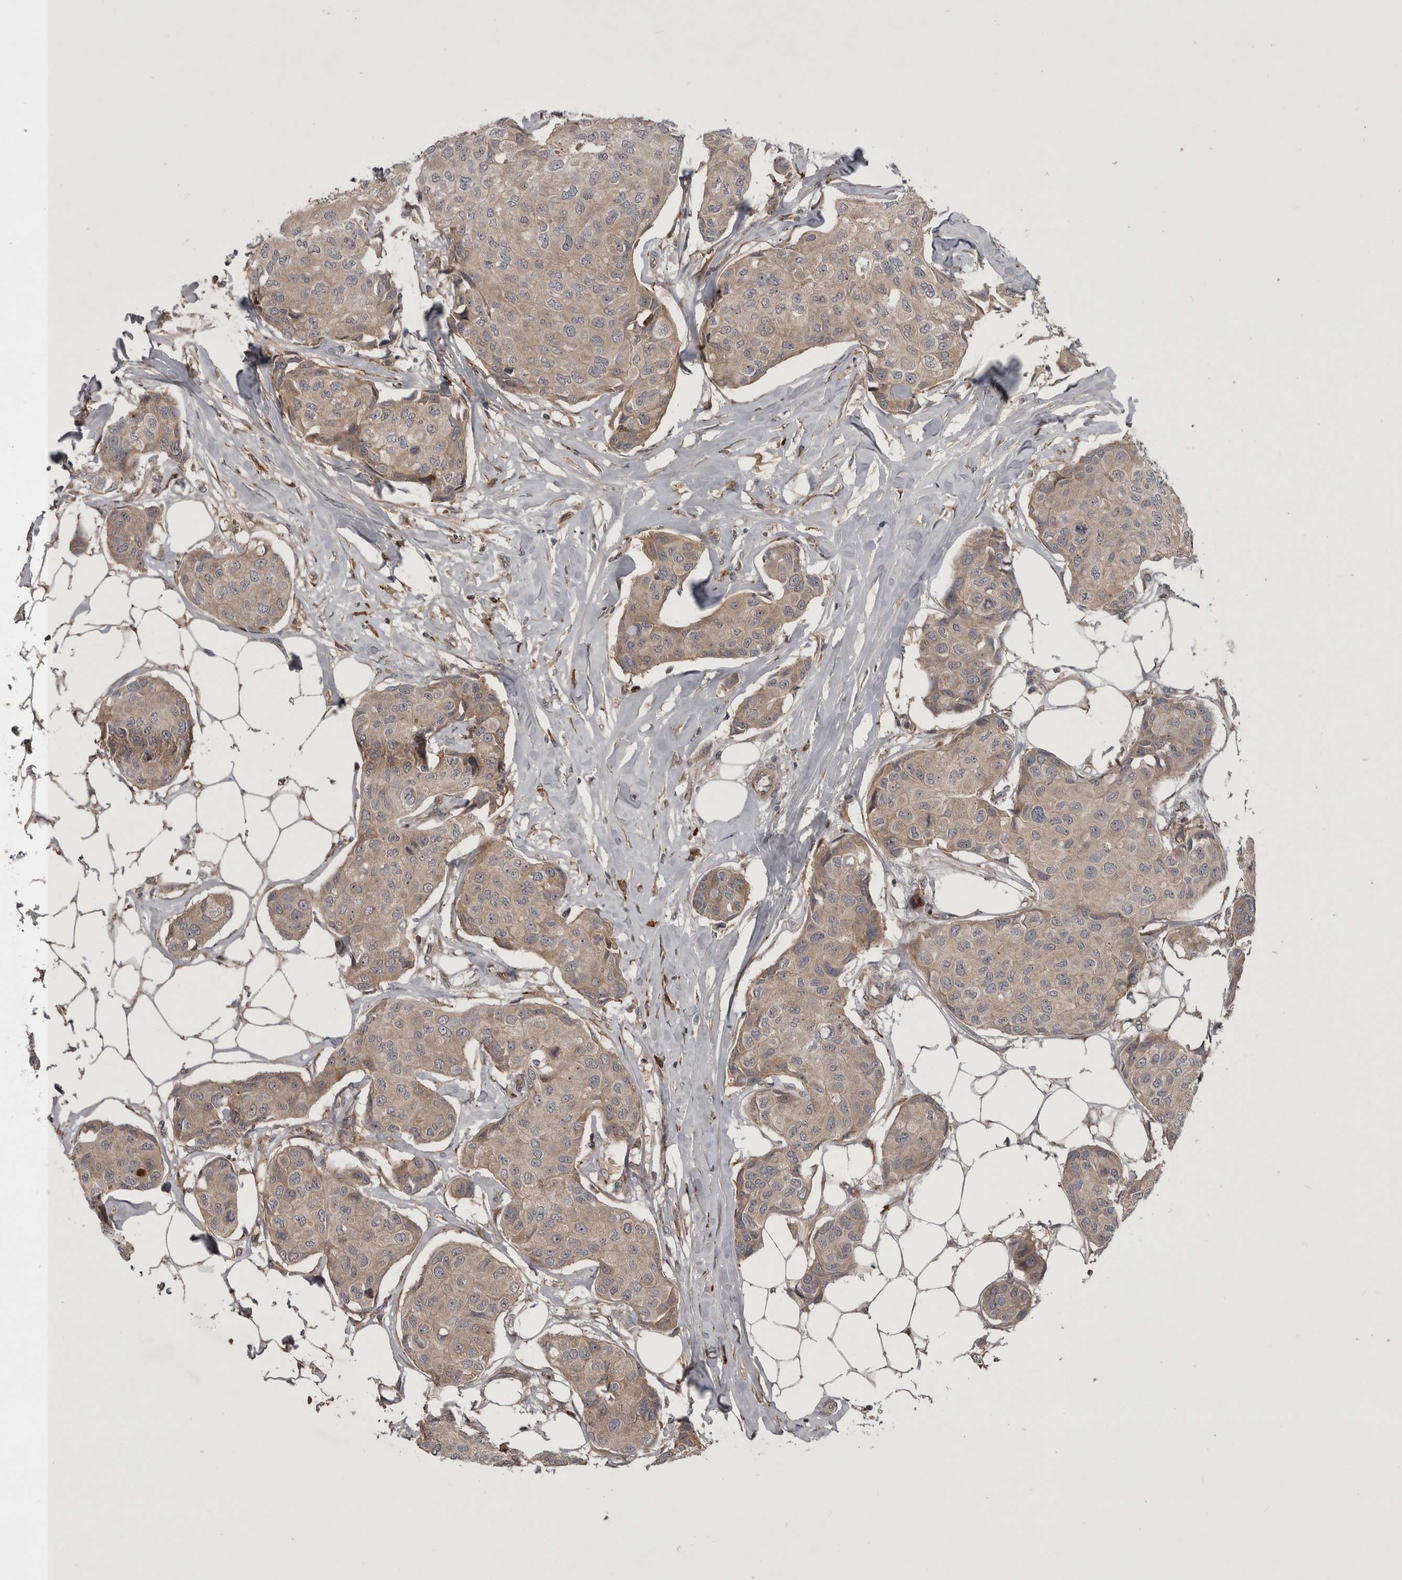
{"staining": {"intensity": "weak", "quantity": ">75%", "location": "cytoplasmic/membranous"}, "tissue": "breast cancer", "cell_type": "Tumor cells", "image_type": "cancer", "snomed": [{"axis": "morphology", "description": "Duct carcinoma"}, {"axis": "topography", "description": "Breast"}], "caption": "Immunohistochemical staining of breast cancer demonstrates low levels of weak cytoplasmic/membranous protein expression in approximately >75% of tumor cells.", "gene": "RAB3GAP2", "patient": {"sex": "female", "age": 80}}